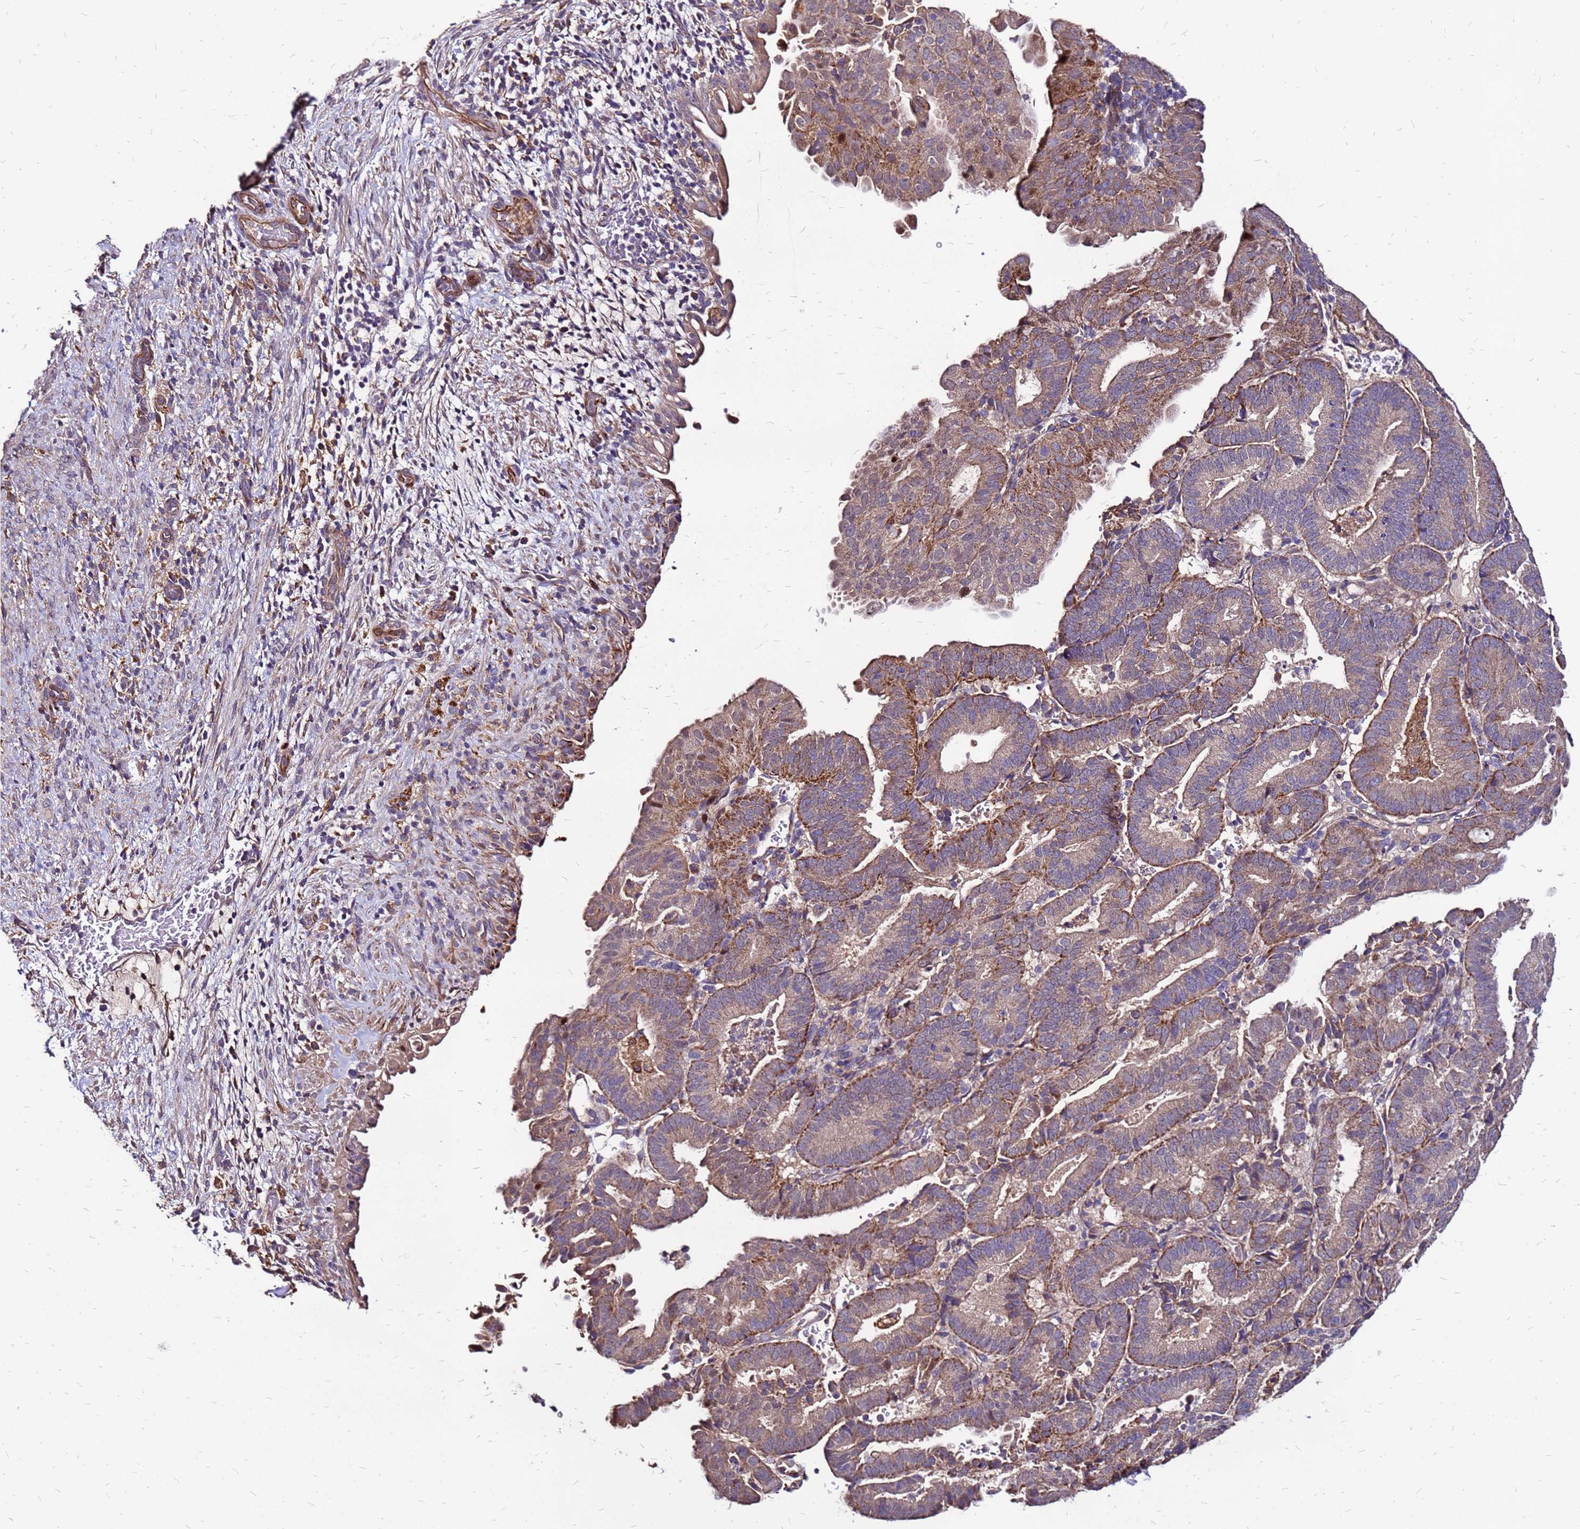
{"staining": {"intensity": "moderate", "quantity": ">75%", "location": "cytoplasmic/membranous"}, "tissue": "endometrial cancer", "cell_type": "Tumor cells", "image_type": "cancer", "snomed": [{"axis": "morphology", "description": "Adenocarcinoma, NOS"}, {"axis": "topography", "description": "Endometrium"}], "caption": "This is a micrograph of IHC staining of endometrial adenocarcinoma, which shows moderate expression in the cytoplasmic/membranous of tumor cells.", "gene": "ARHGEF5", "patient": {"sex": "female", "age": 70}}